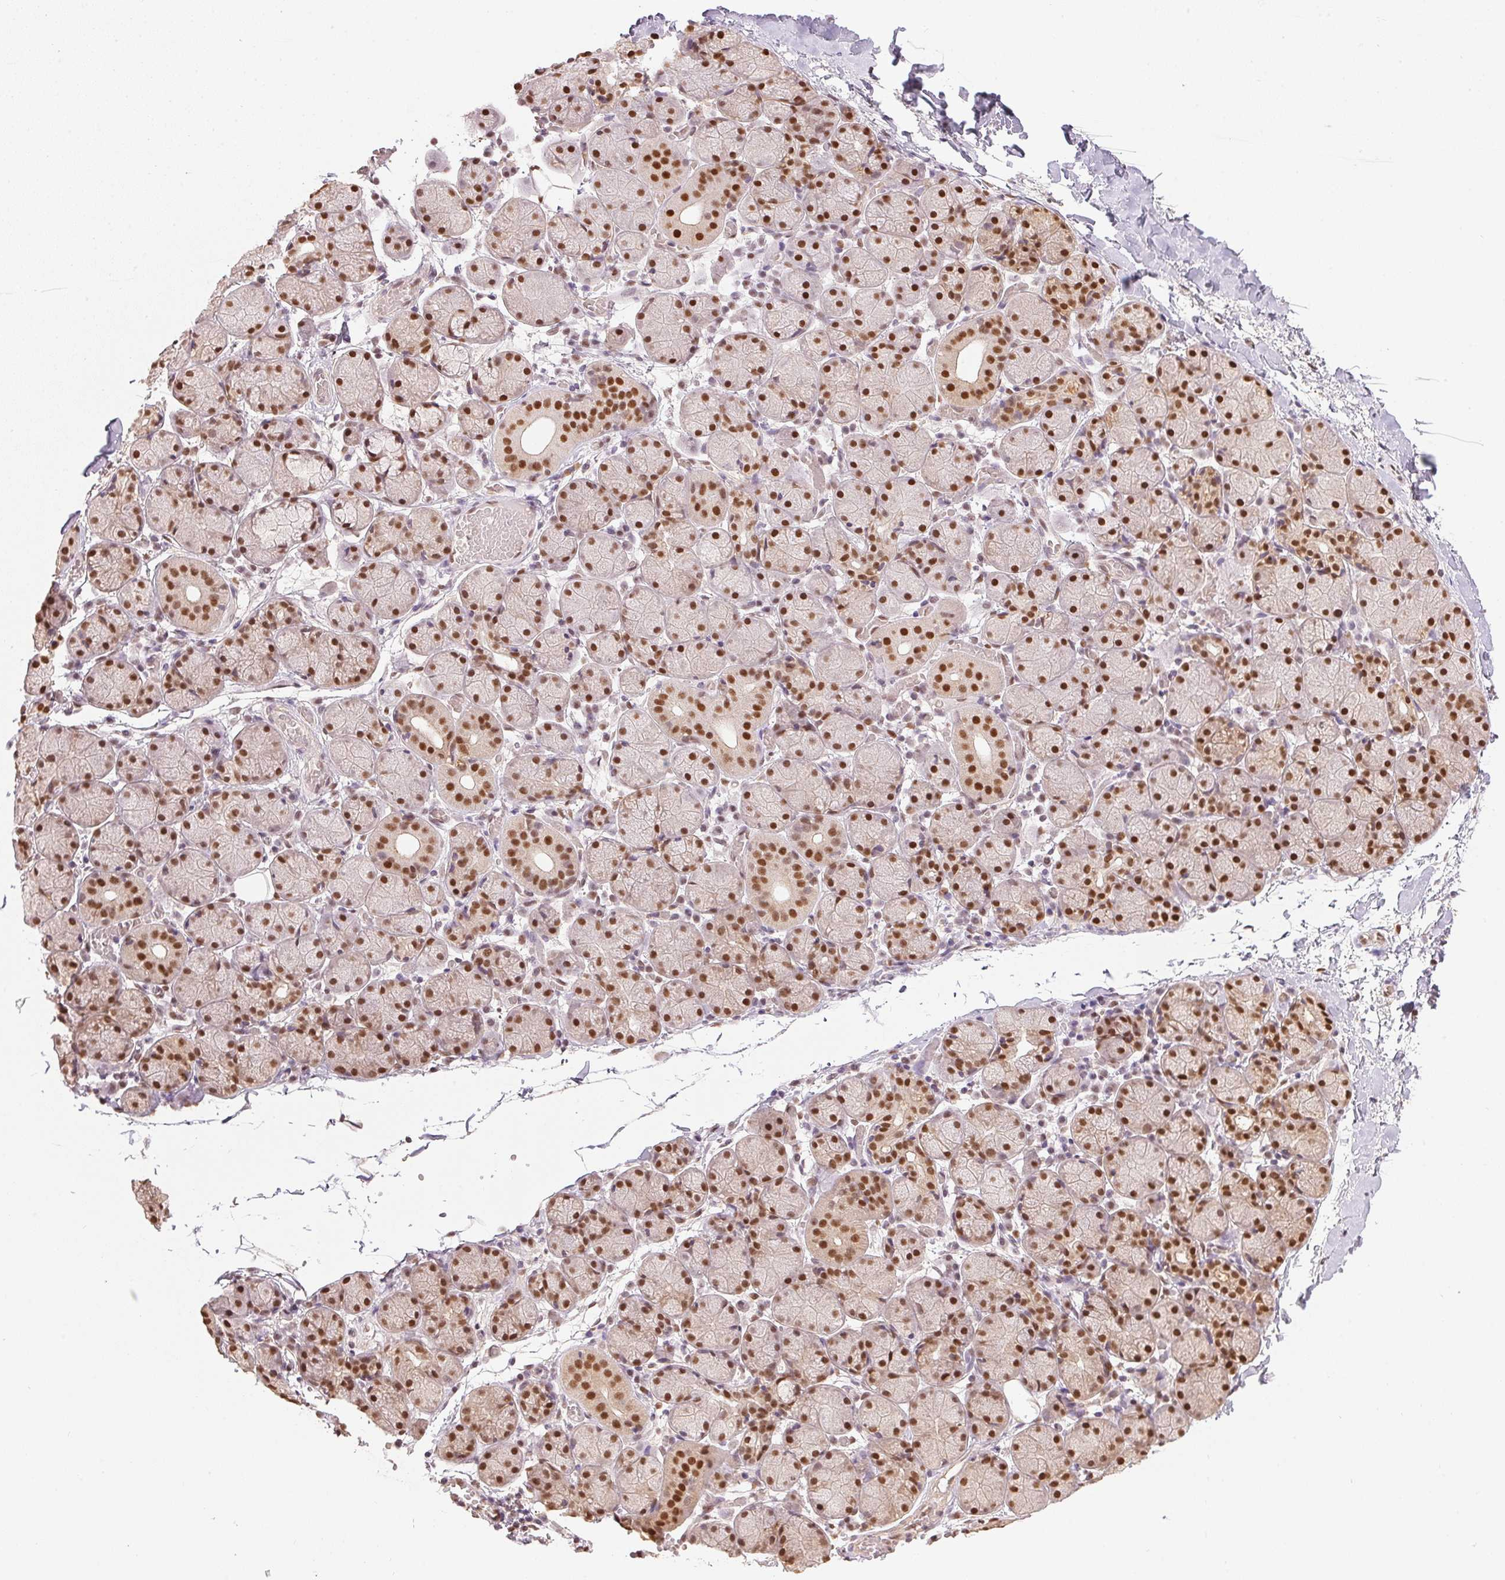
{"staining": {"intensity": "strong", "quantity": "25%-75%", "location": "nuclear"}, "tissue": "salivary gland", "cell_type": "Glandular cells", "image_type": "normal", "snomed": [{"axis": "morphology", "description": "Normal tissue, NOS"}, {"axis": "topography", "description": "Salivary gland"}], "caption": "IHC histopathology image of normal human salivary gland stained for a protein (brown), which reveals high levels of strong nuclear expression in approximately 25%-75% of glandular cells.", "gene": "TPI1", "patient": {"sex": "female", "age": 24}}